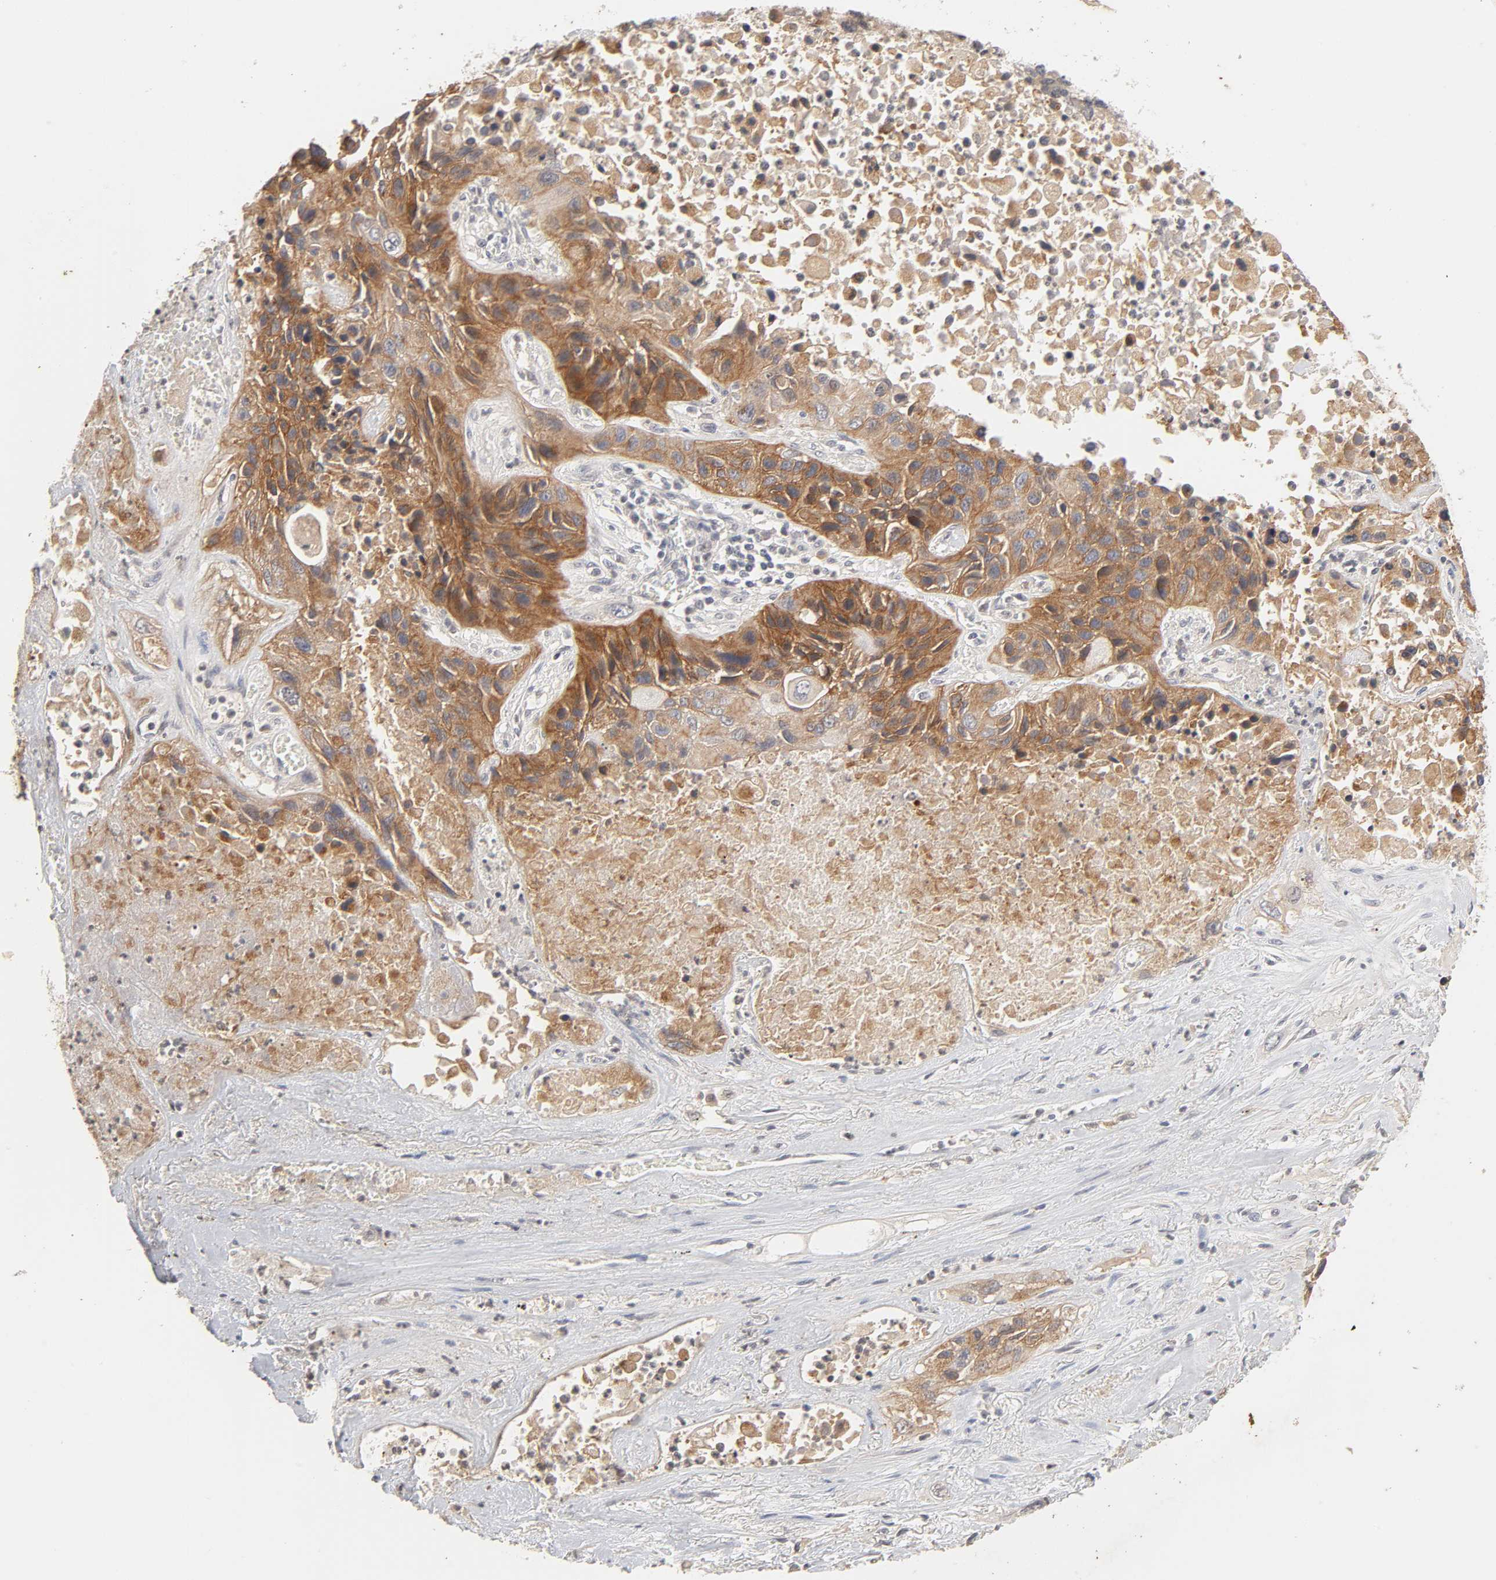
{"staining": {"intensity": "moderate", "quantity": ">75%", "location": "cytoplasmic/membranous"}, "tissue": "lung cancer", "cell_type": "Tumor cells", "image_type": "cancer", "snomed": [{"axis": "morphology", "description": "Squamous cell carcinoma, NOS"}, {"axis": "topography", "description": "Lung"}], "caption": "Protein staining by immunohistochemistry (IHC) shows moderate cytoplasmic/membranous staining in about >75% of tumor cells in lung cancer. Ihc stains the protein of interest in brown and the nuclei are stained blue.", "gene": "CXADR", "patient": {"sex": "female", "age": 76}}